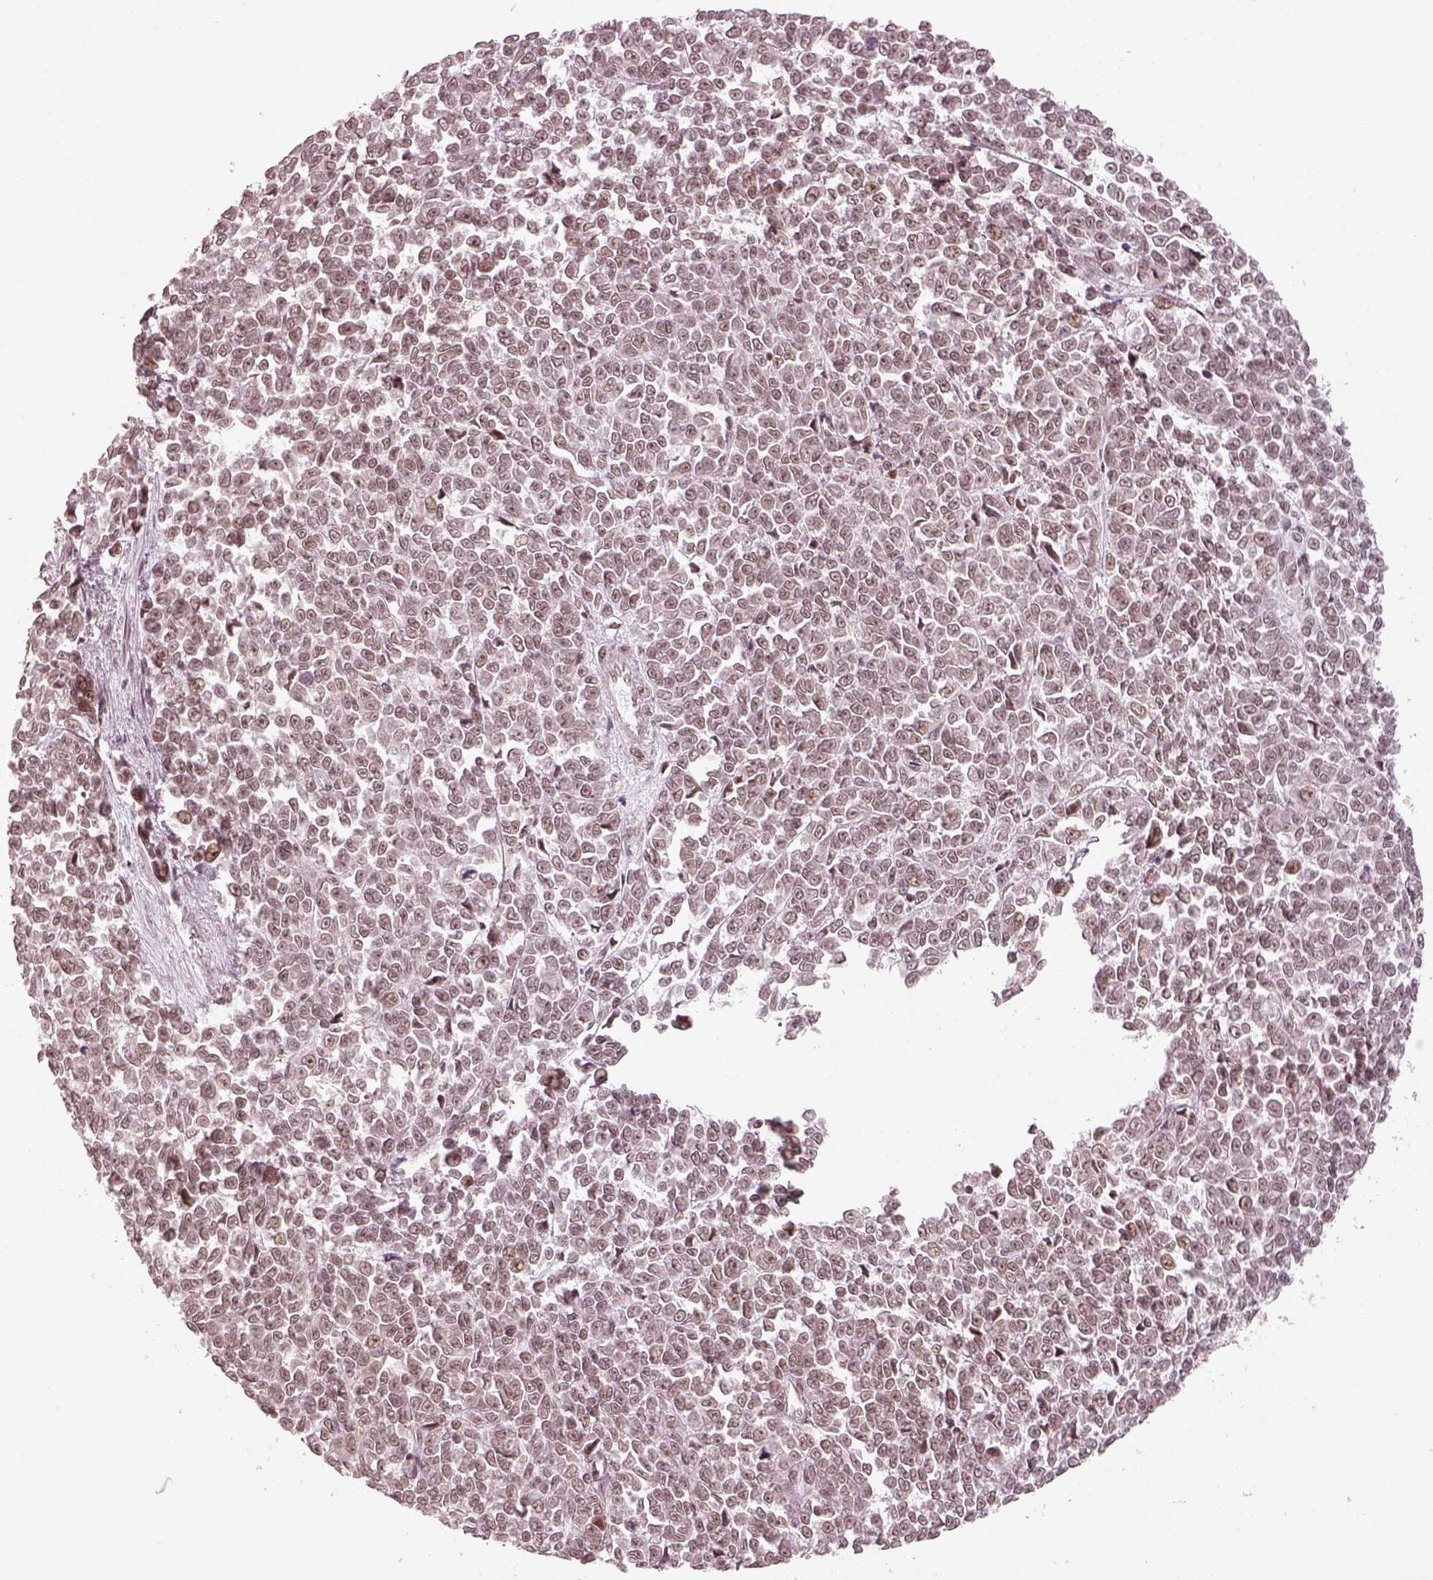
{"staining": {"intensity": "weak", "quantity": "25%-75%", "location": "nuclear"}, "tissue": "melanoma", "cell_type": "Tumor cells", "image_type": "cancer", "snomed": [{"axis": "morphology", "description": "Malignant melanoma, NOS"}, {"axis": "topography", "description": "Skin"}], "caption": "Approximately 25%-75% of tumor cells in human melanoma show weak nuclear protein expression as visualized by brown immunohistochemical staining.", "gene": "GMEB2", "patient": {"sex": "female", "age": 95}}